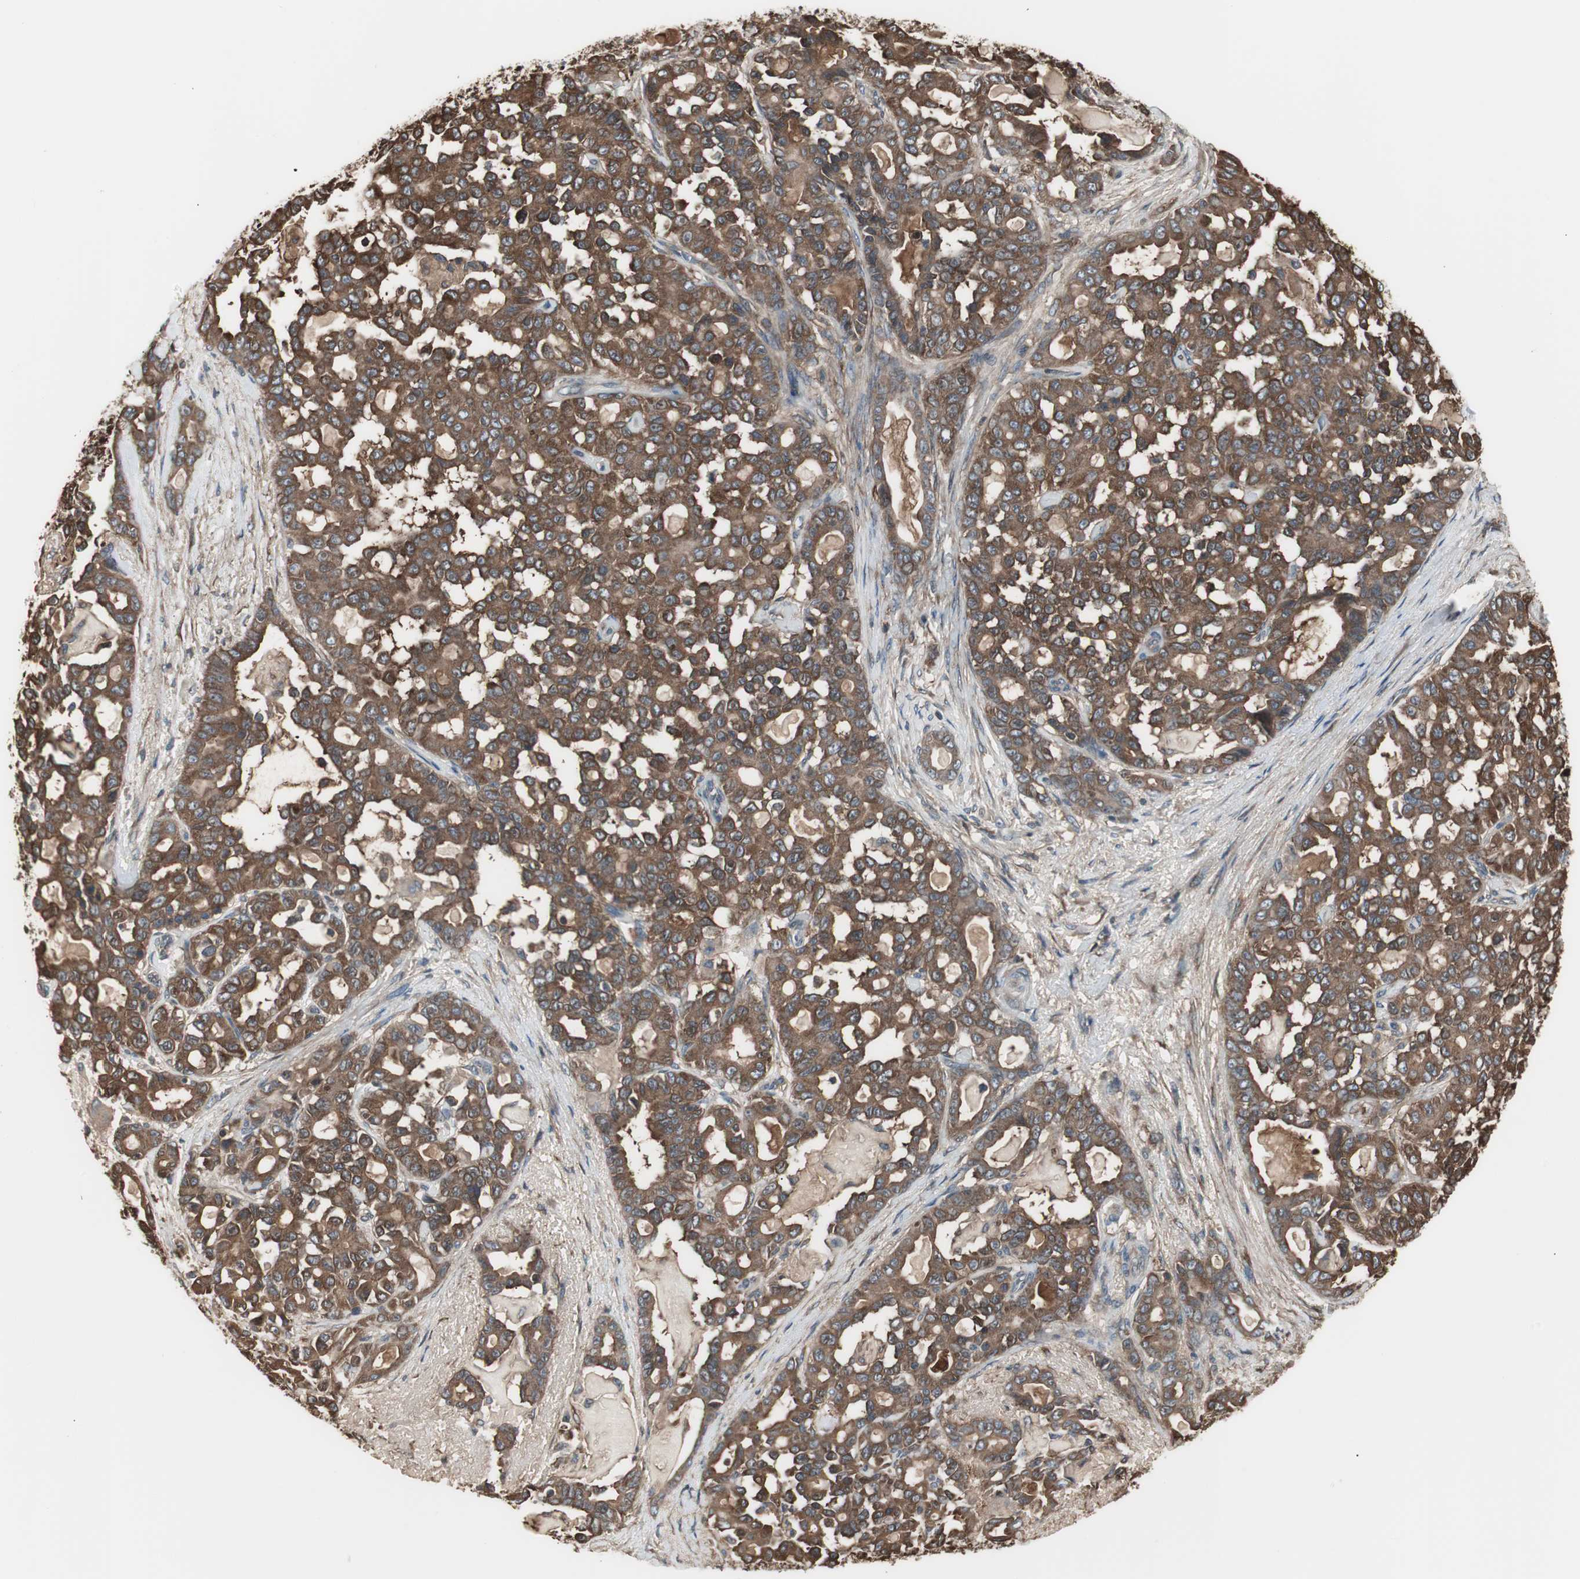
{"staining": {"intensity": "strong", "quantity": ">75%", "location": "cytoplasmic/membranous"}, "tissue": "pancreatic cancer", "cell_type": "Tumor cells", "image_type": "cancer", "snomed": [{"axis": "morphology", "description": "Adenocarcinoma, NOS"}, {"axis": "topography", "description": "Pancreas"}], "caption": "Immunohistochemical staining of human pancreatic adenocarcinoma reveals high levels of strong cytoplasmic/membranous staining in approximately >75% of tumor cells.", "gene": "CAPNS1", "patient": {"sex": "male", "age": 63}}